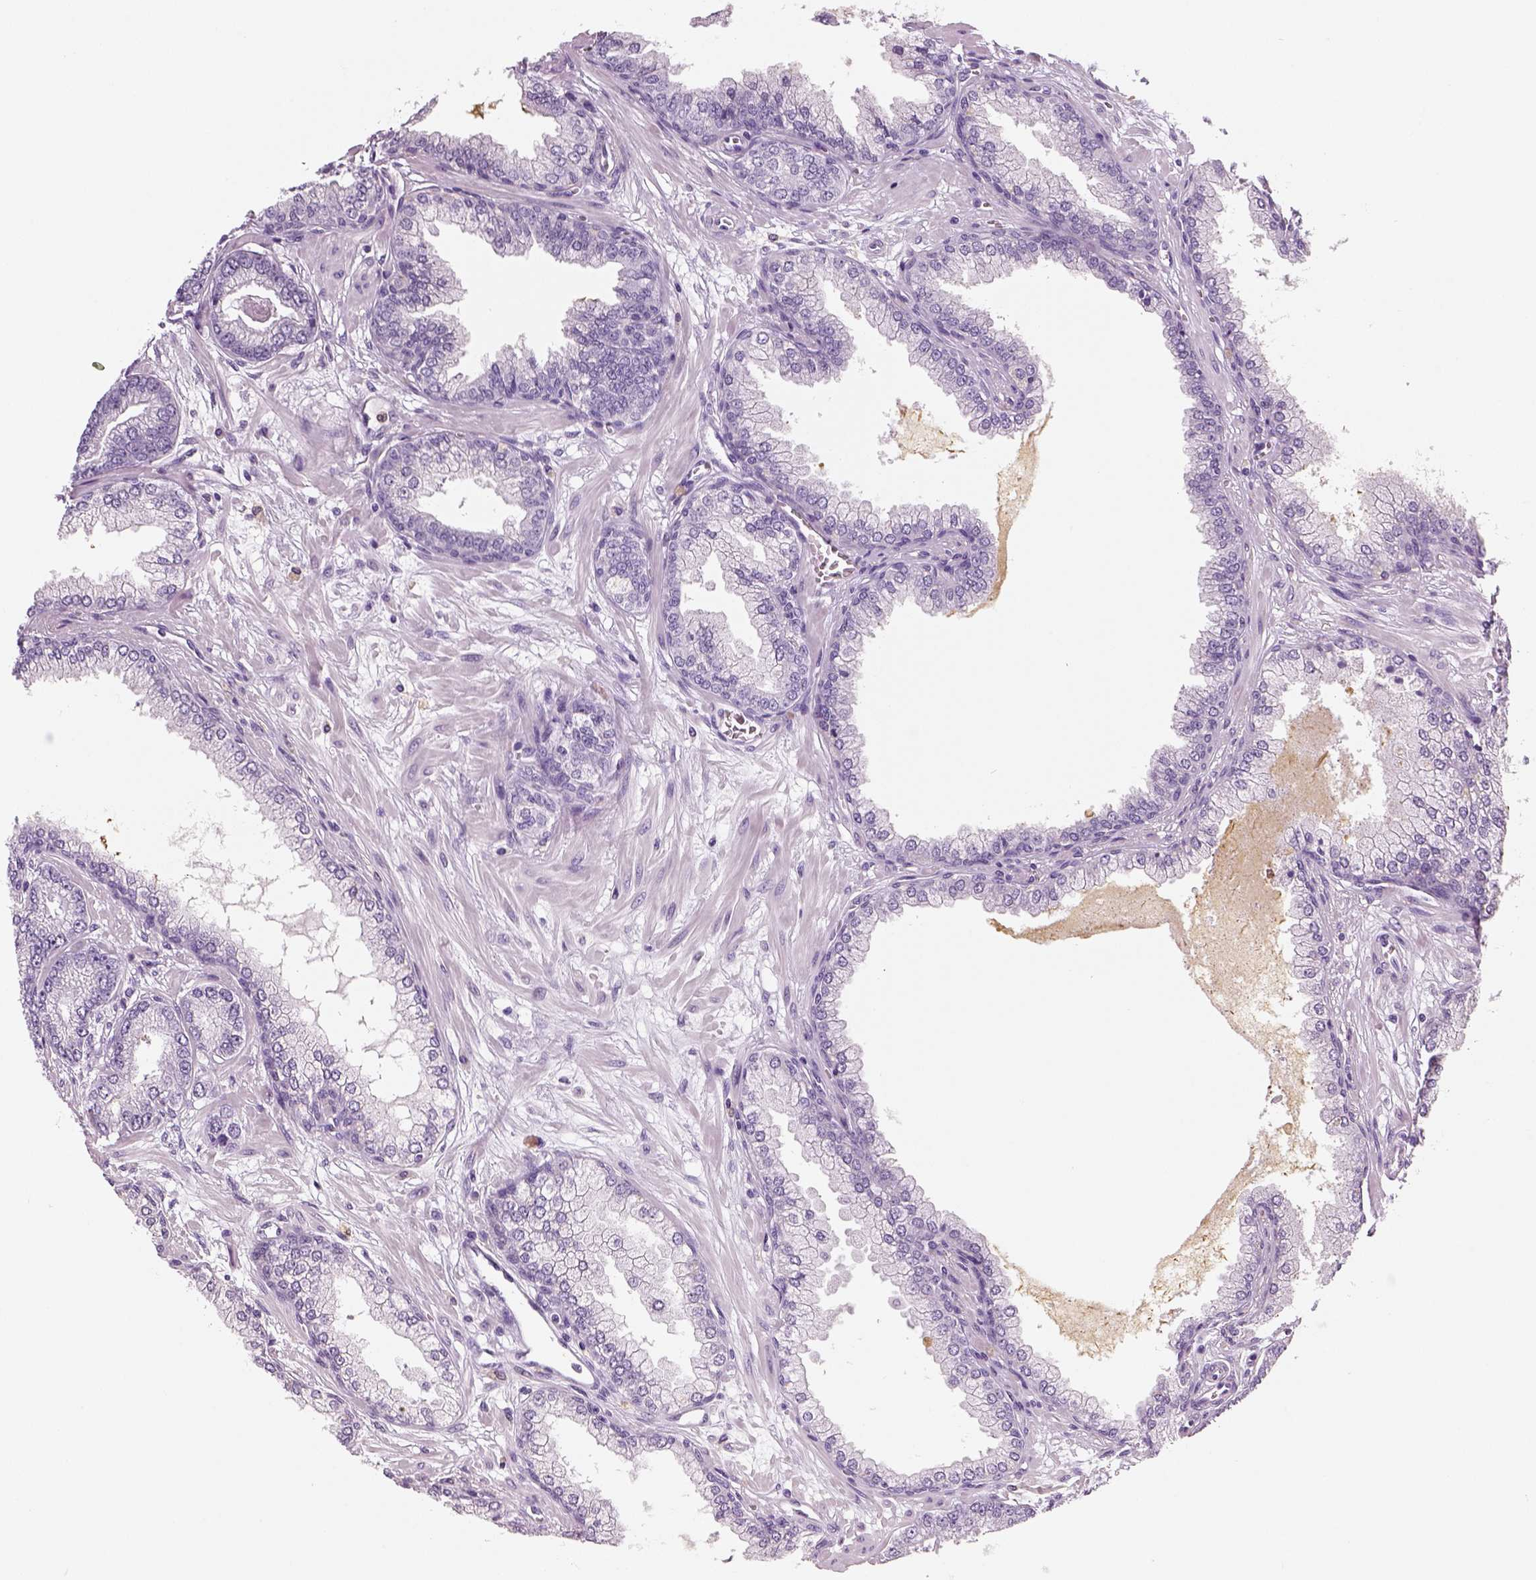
{"staining": {"intensity": "negative", "quantity": "none", "location": "none"}, "tissue": "prostate cancer", "cell_type": "Tumor cells", "image_type": "cancer", "snomed": [{"axis": "morphology", "description": "Adenocarcinoma, Low grade"}, {"axis": "topography", "description": "Prostate"}], "caption": "The histopathology image exhibits no staining of tumor cells in low-grade adenocarcinoma (prostate). (DAB (3,3'-diaminobenzidine) IHC, high magnification).", "gene": "NECAB2", "patient": {"sex": "male", "age": 64}}